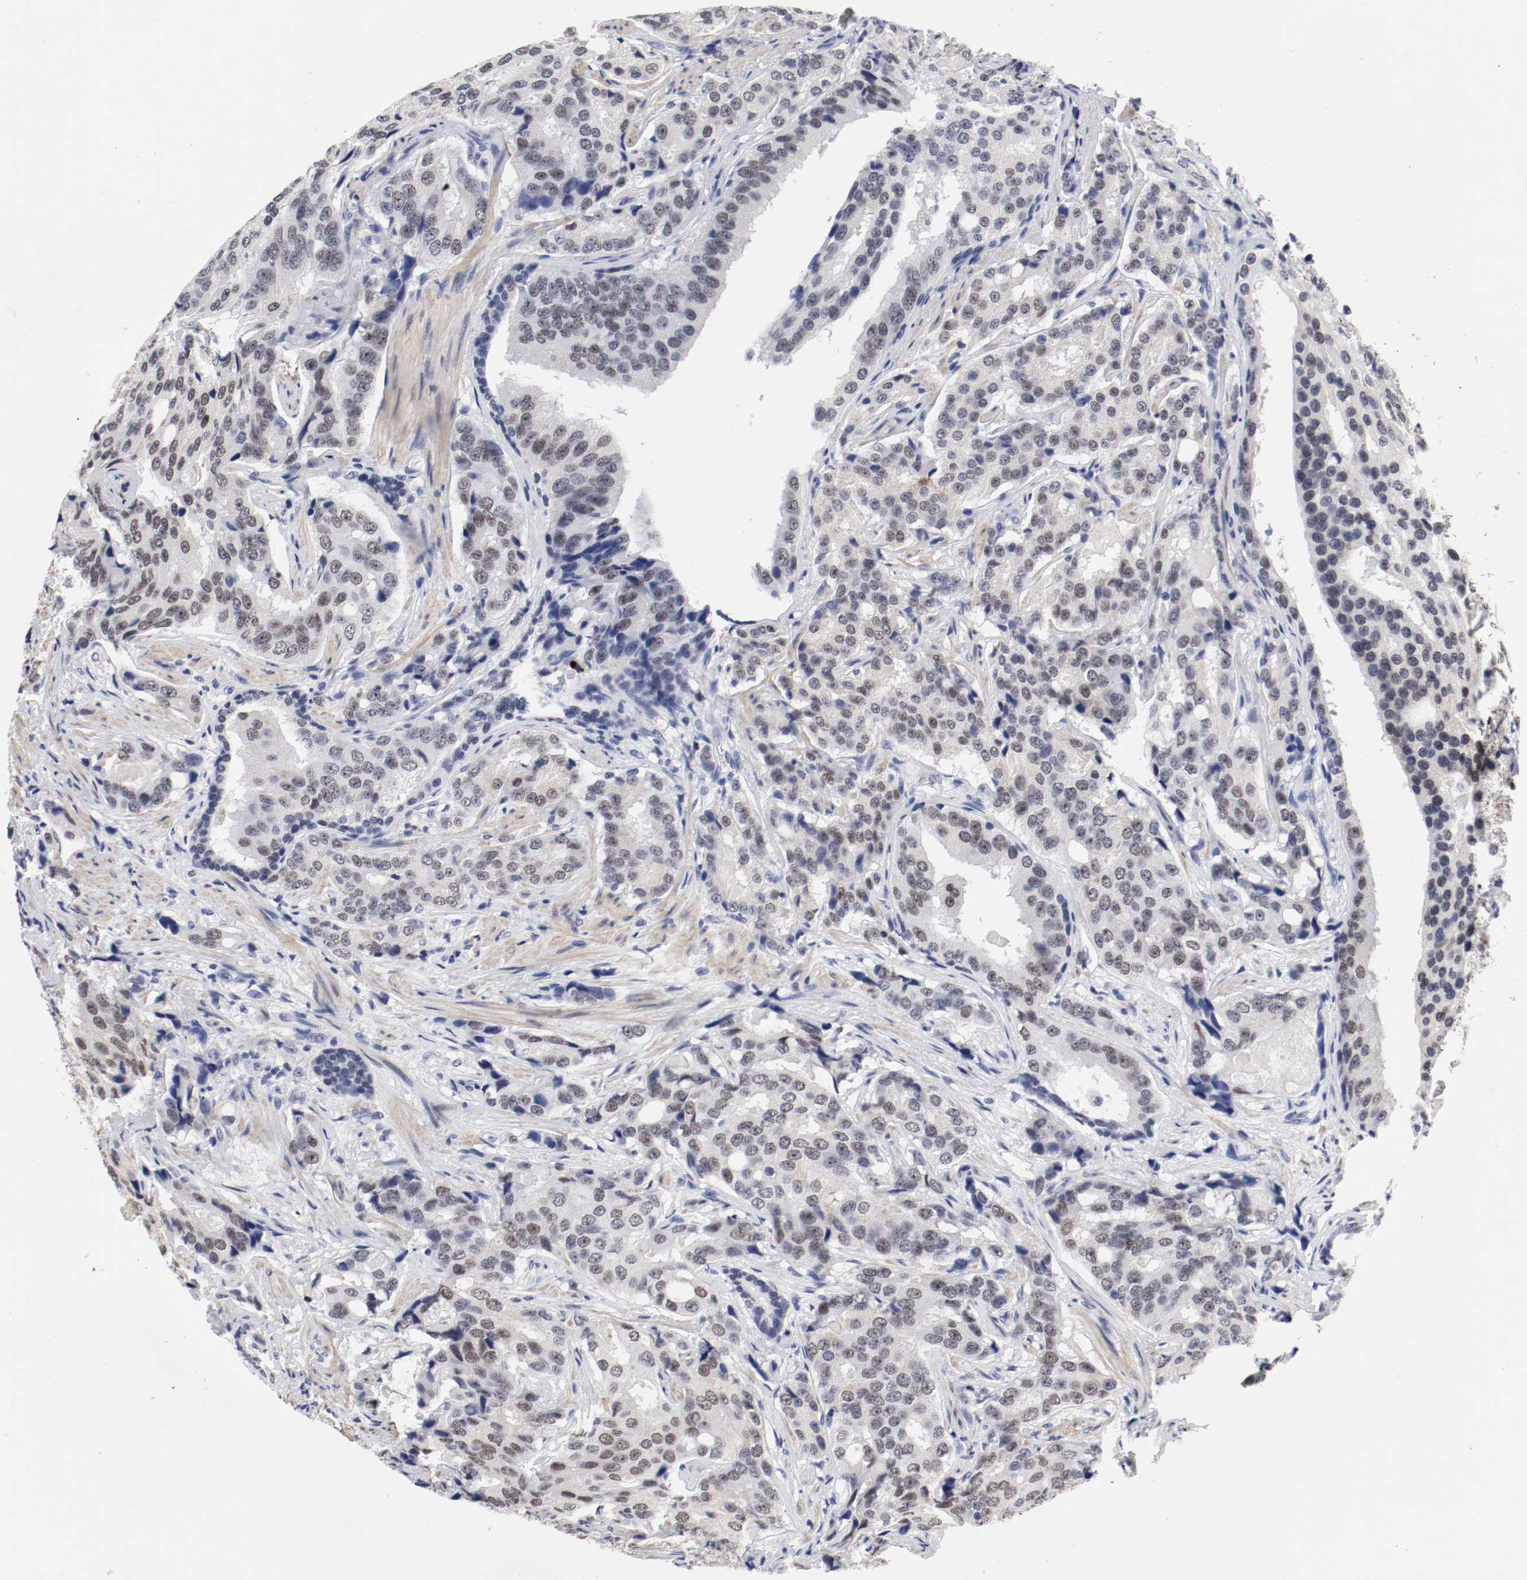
{"staining": {"intensity": "moderate", "quantity": ">75%", "location": "cytoplasmic/membranous"}, "tissue": "prostate cancer", "cell_type": "Tumor cells", "image_type": "cancer", "snomed": [{"axis": "morphology", "description": "Adenocarcinoma, High grade"}, {"axis": "topography", "description": "Prostate"}], "caption": "IHC (DAB) staining of human prostate adenocarcinoma (high-grade) shows moderate cytoplasmic/membranous protein positivity in about >75% of tumor cells.", "gene": "GRHL2", "patient": {"sex": "male", "age": 58}}